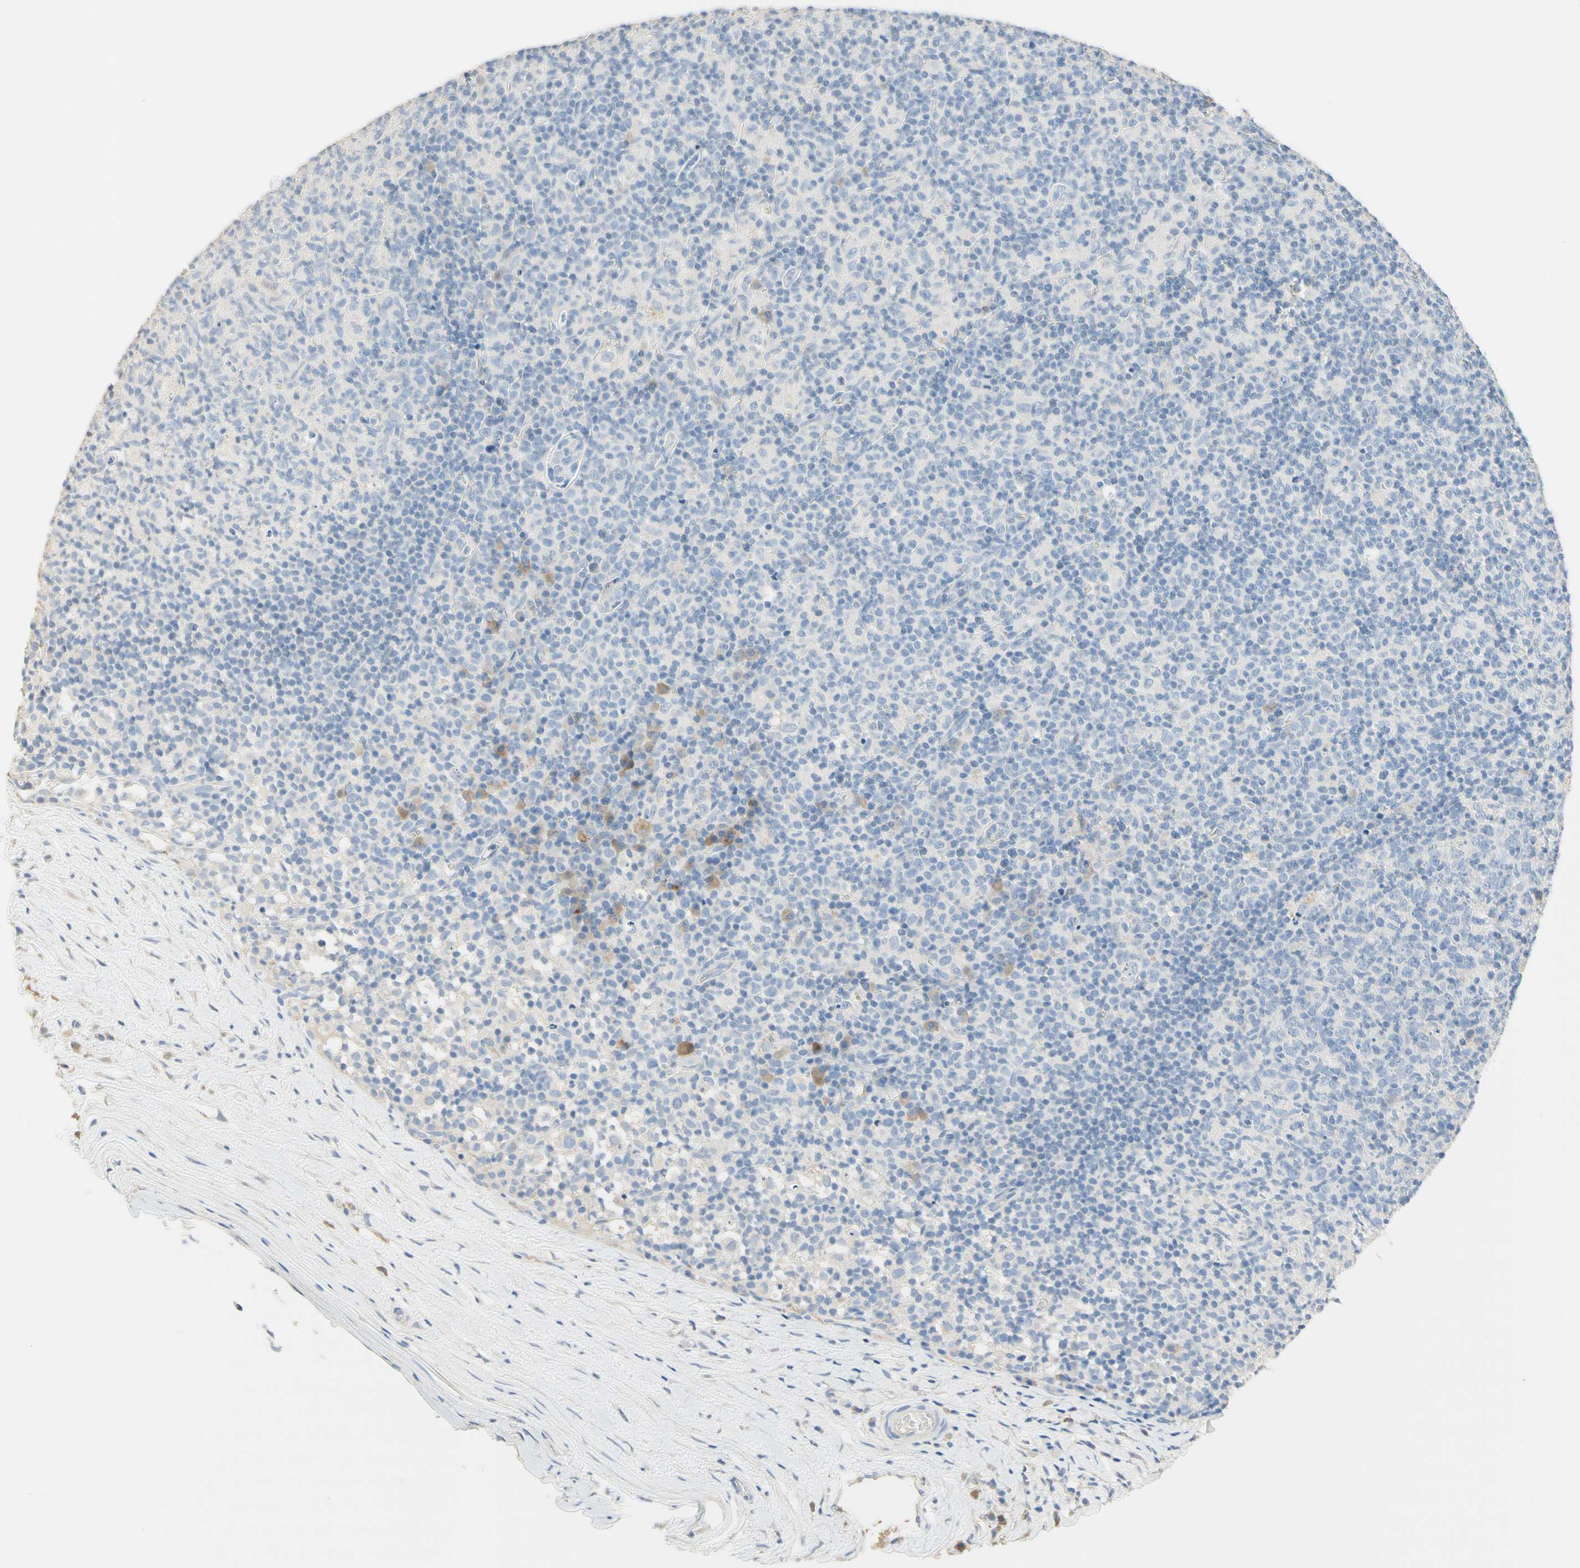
{"staining": {"intensity": "negative", "quantity": "none", "location": "none"}, "tissue": "lymph node", "cell_type": "Germinal center cells", "image_type": "normal", "snomed": [{"axis": "morphology", "description": "Normal tissue, NOS"}, {"axis": "morphology", "description": "Inflammation, NOS"}, {"axis": "topography", "description": "Lymph node"}], "caption": "Immunohistochemical staining of benign human lymph node demonstrates no significant positivity in germinal center cells.", "gene": "NECTIN4", "patient": {"sex": "male", "age": 55}}